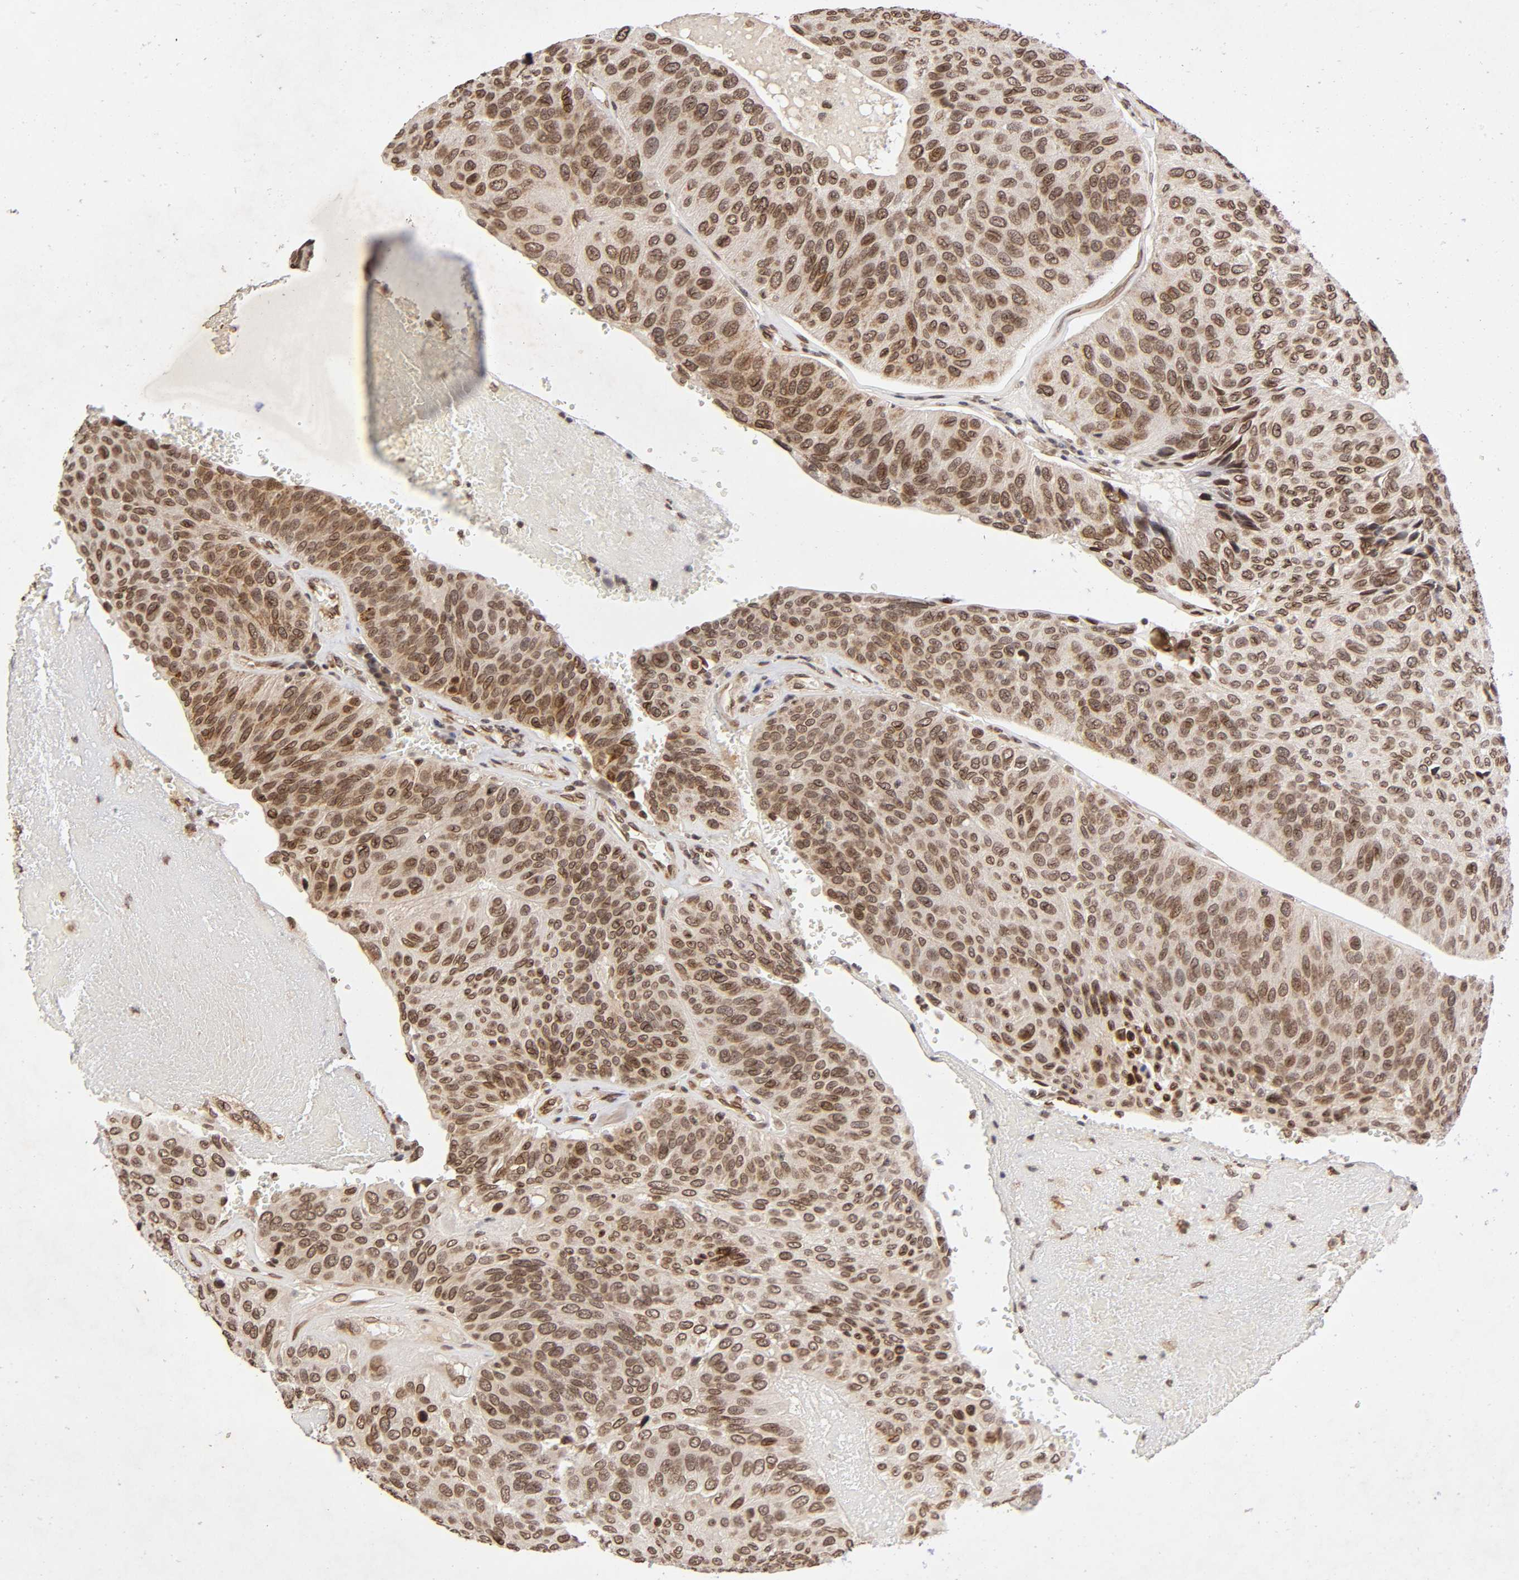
{"staining": {"intensity": "moderate", "quantity": ">75%", "location": "nuclear"}, "tissue": "urothelial cancer", "cell_type": "Tumor cells", "image_type": "cancer", "snomed": [{"axis": "morphology", "description": "Urothelial carcinoma, High grade"}, {"axis": "topography", "description": "Urinary bladder"}], "caption": "Immunohistochemical staining of high-grade urothelial carcinoma reveals moderate nuclear protein expression in about >75% of tumor cells.", "gene": "MLLT6", "patient": {"sex": "male", "age": 66}}